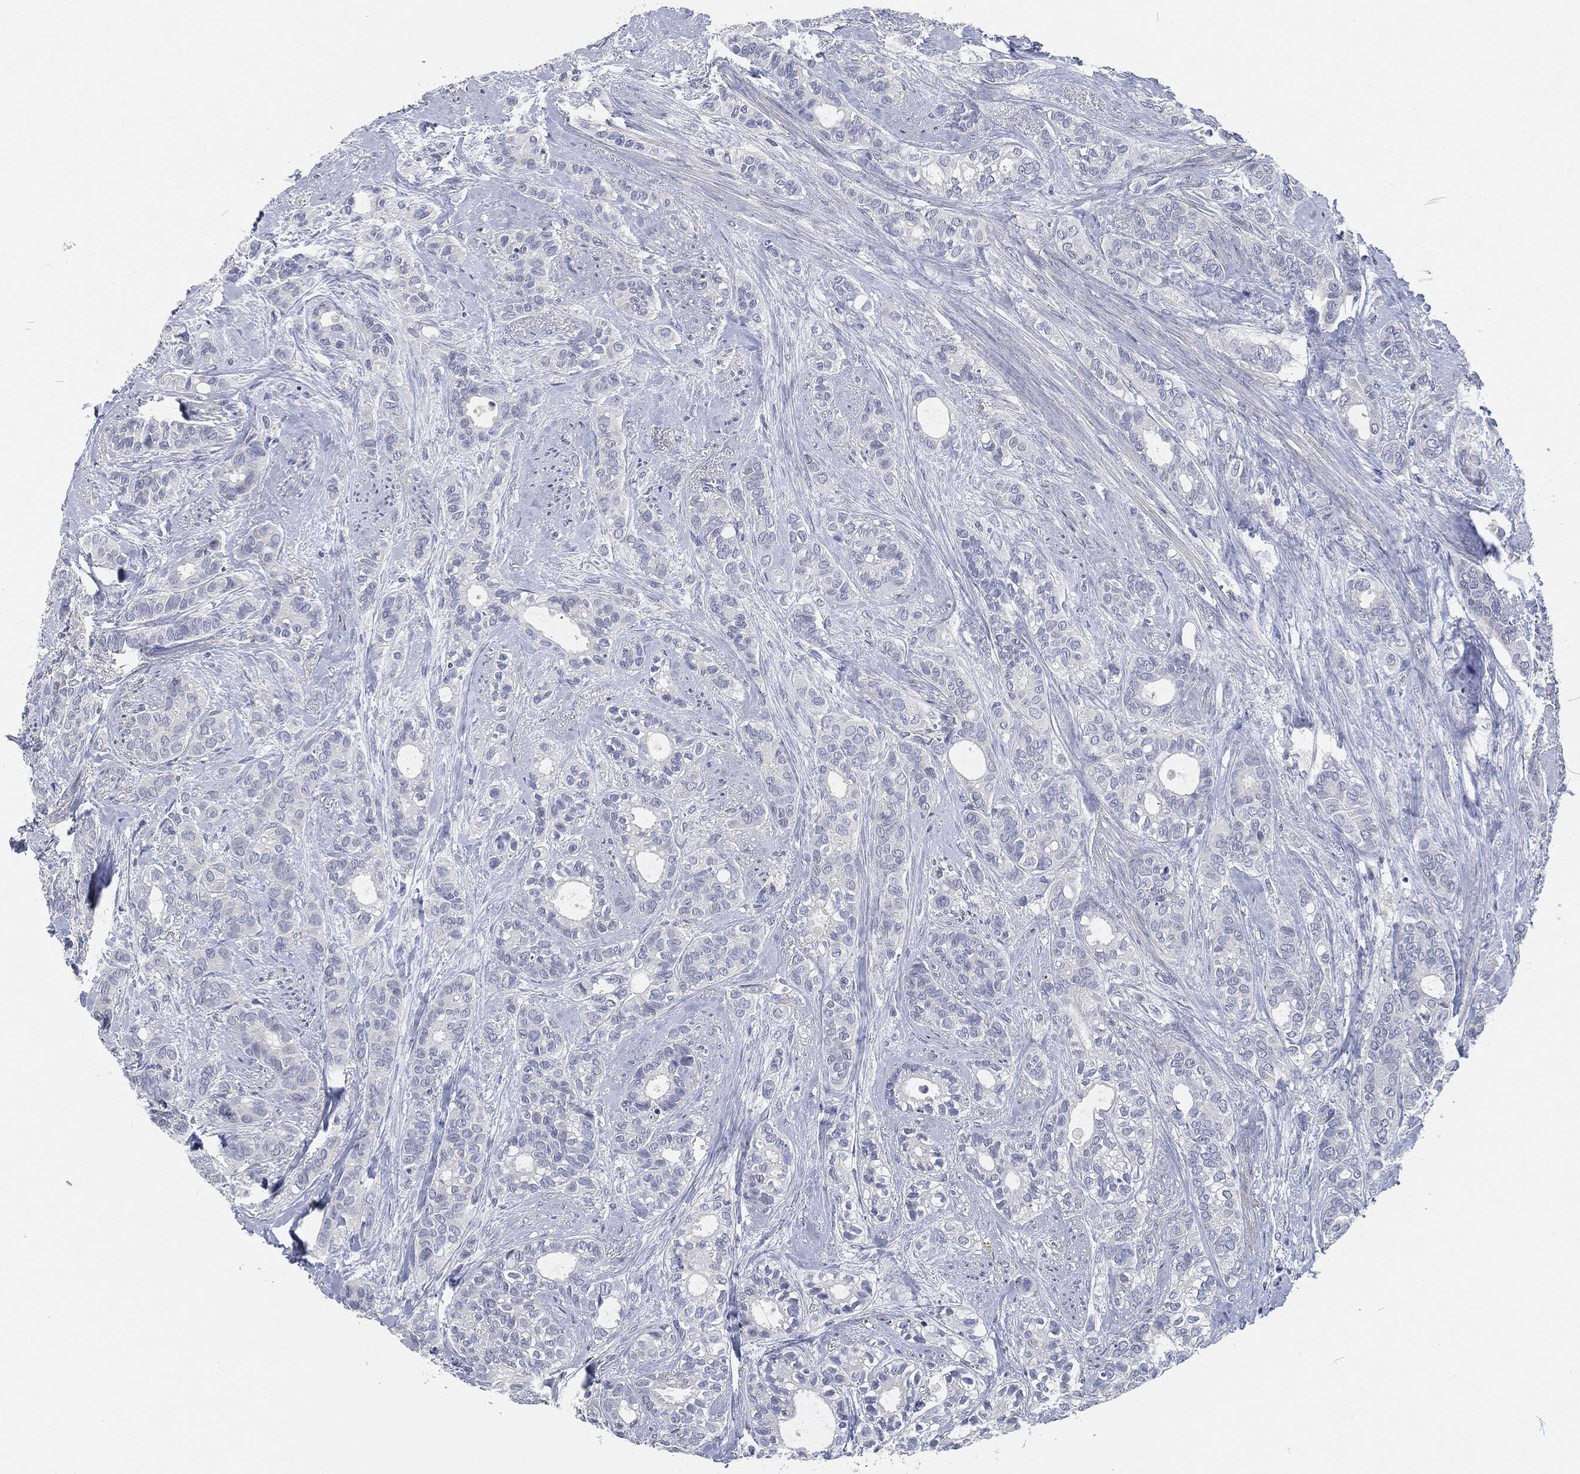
{"staining": {"intensity": "negative", "quantity": "none", "location": "none"}, "tissue": "breast cancer", "cell_type": "Tumor cells", "image_type": "cancer", "snomed": [{"axis": "morphology", "description": "Duct carcinoma"}, {"axis": "topography", "description": "Breast"}], "caption": "Immunohistochemistry image of breast invasive ductal carcinoma stained for a protein (brown), which demonstrates no staining in tumor cells.", "gene": "MPO", "patient": {"sex": "female", "age": 71}}